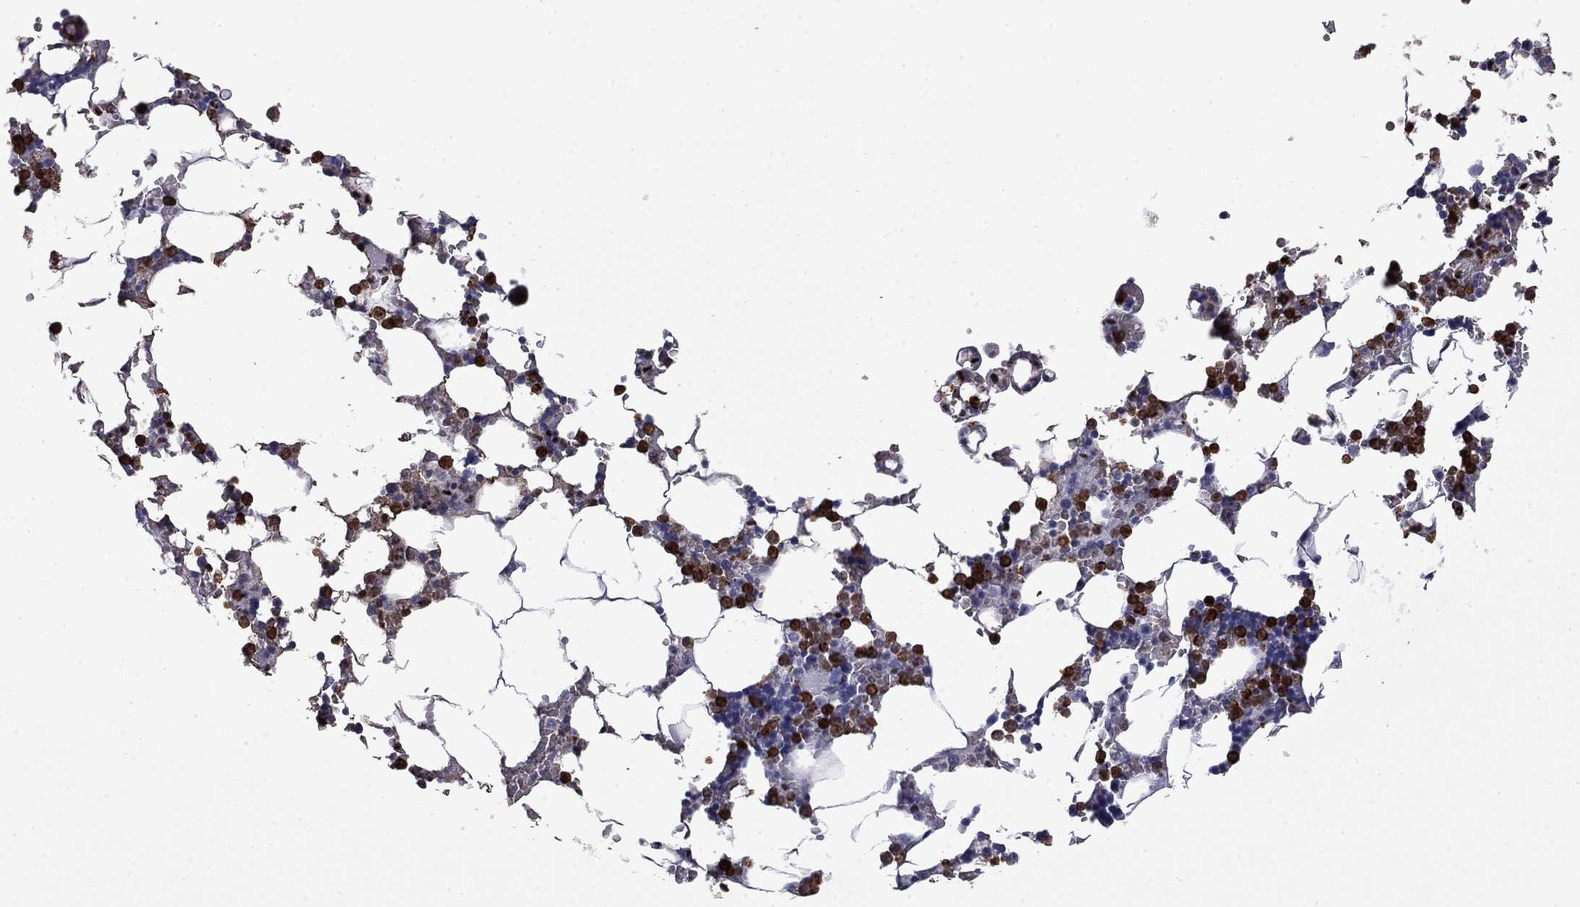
{"staining": {"intensity": "strong", "quantity": "<25%", "location": "cytoplasmic/membranous,nuclear"}, "tissue": "bone marrow", "cell_type": "Hematopoietic cells", "image_type": "normal", "snomed": [{"axis": "morphology", "description": "Normal tissue, NOS"}, {"axis": "topography", "description": "Bone marrow"}], "caption": "The micrograph shows staining of normal bone marrow, revealing strong cytoplasmic/membranous,nuclear protein positivity (brown color) within hematopoietic cells.", "gene": "TRIM29", "patient": {"sex": "male", "age": 51}}